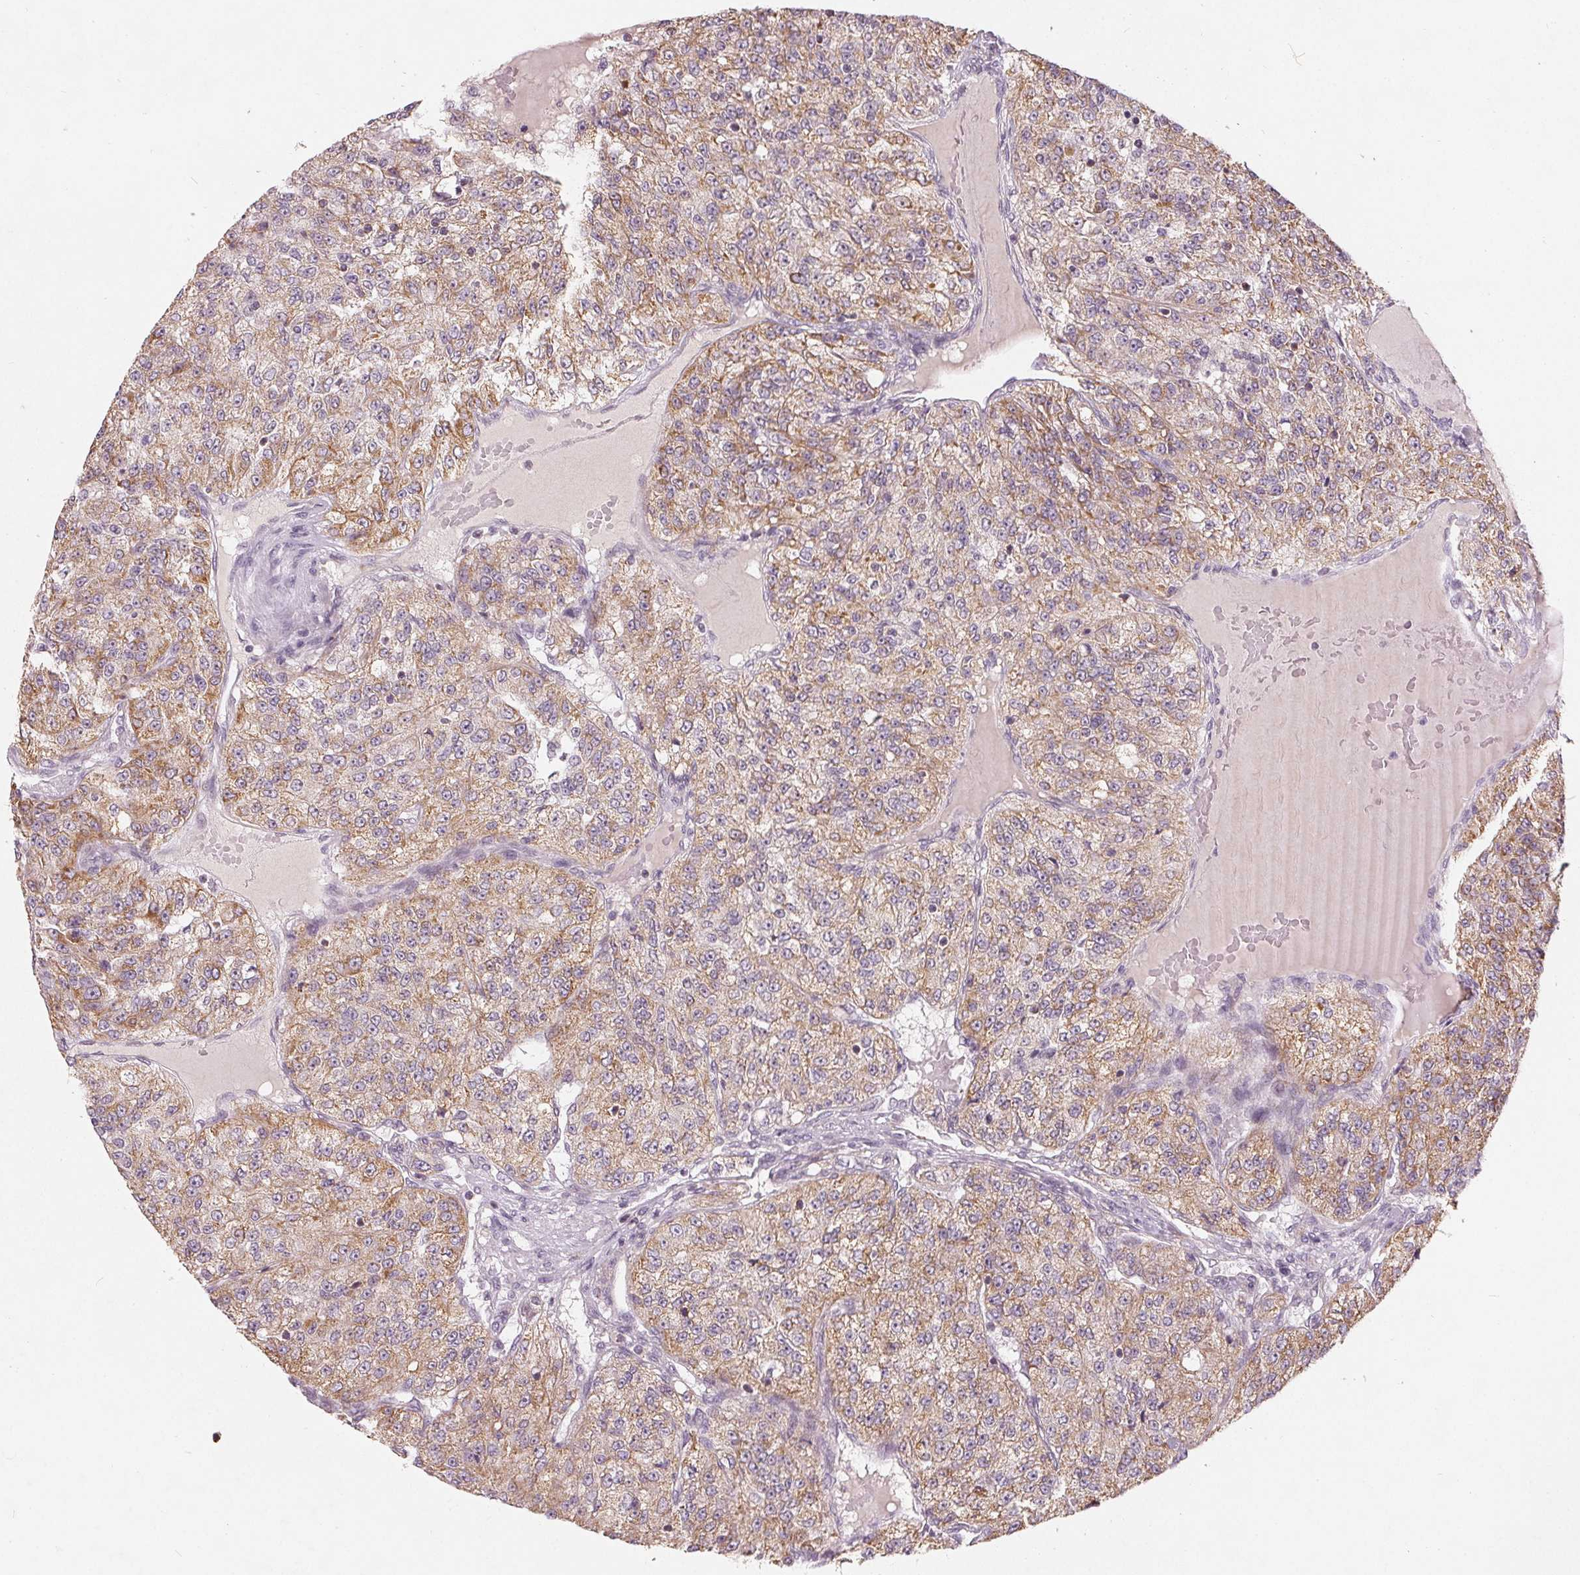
{"staining": {"intensity": "weak", "quantity": ">75%", "location": "cytoplasmic/membranous"}, "tissue": "renal cancer", "cell_type": "Tumor cells", "image_type": "cancer", "snomed": [{"axis": "morphology", "description": "Adenocarcinoma, NOS"}, {"axis": "topography", "description": "Kidney"}], "caption": "High-power microscopy captured an immunohistochemistry micrograph of renal cancer, revealing weak cytoplasmic/membranous expression in approximately >75% of tumor cells. Immunohistochemistry stains the protein in brown and the nuclei are stained blue.", "gene": "TRIM60", "patient": {"sex": "female", "age": 63}}